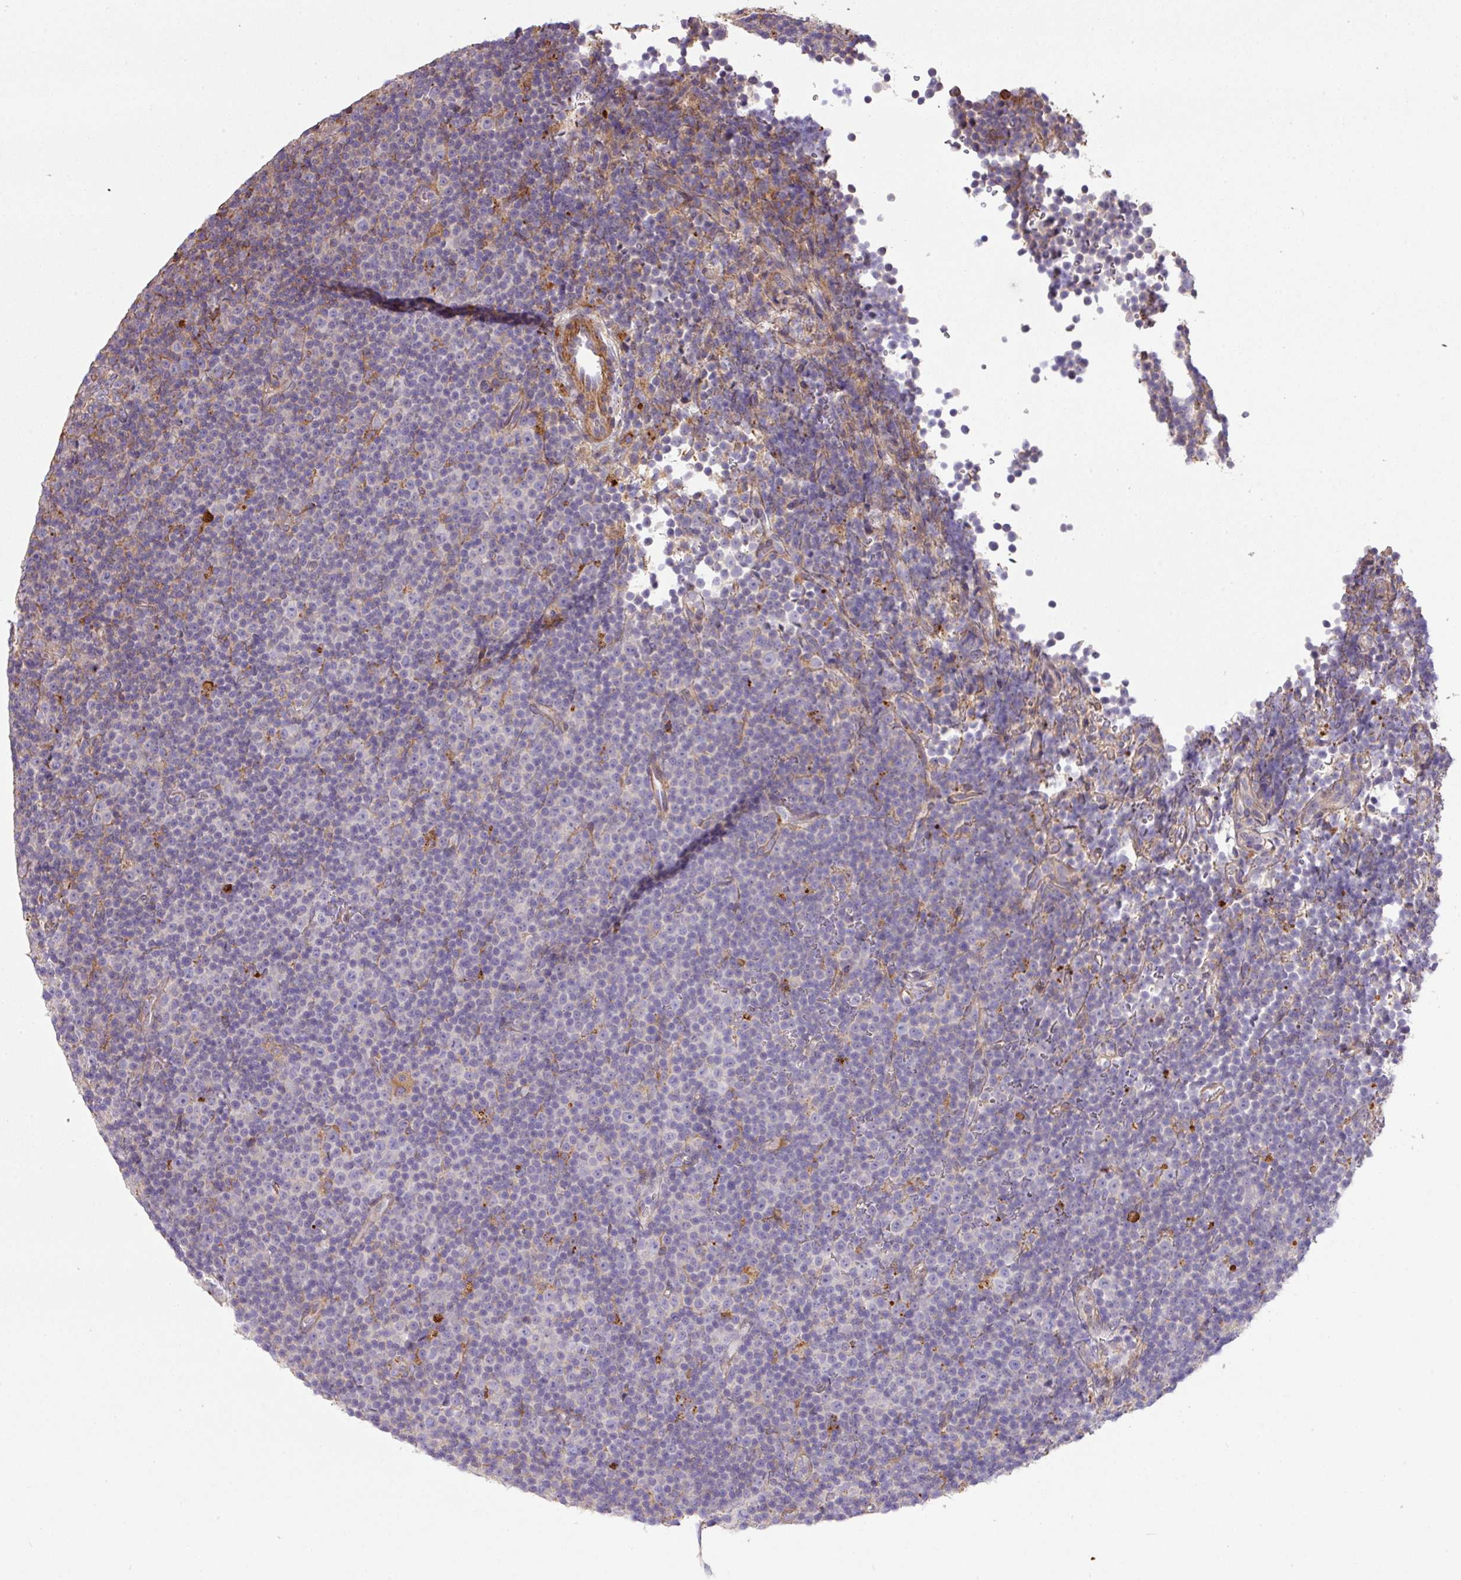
{"staining": {"intensity": "negative", "quantity": "none", "location": "none"}, "tissue": "lymphoma", "cell_type": "Tumor cells", "image_type": "cancer", "snomed": [{"axis": "morphology", "description": "Malignant lymphoma, non-Hodgkin's type, Low grade"}, {"axis": "topography", "description": "Lymph node"}], "caption": "Immunohistochemistry micrograph of human low-grade malignant lymphoma, non-Hodgkin's type stained for a protein (brown), which displays no positivity in tumor cells.", "gene": "LRRC41", "patient": {"sex": "female", "age": 67}}